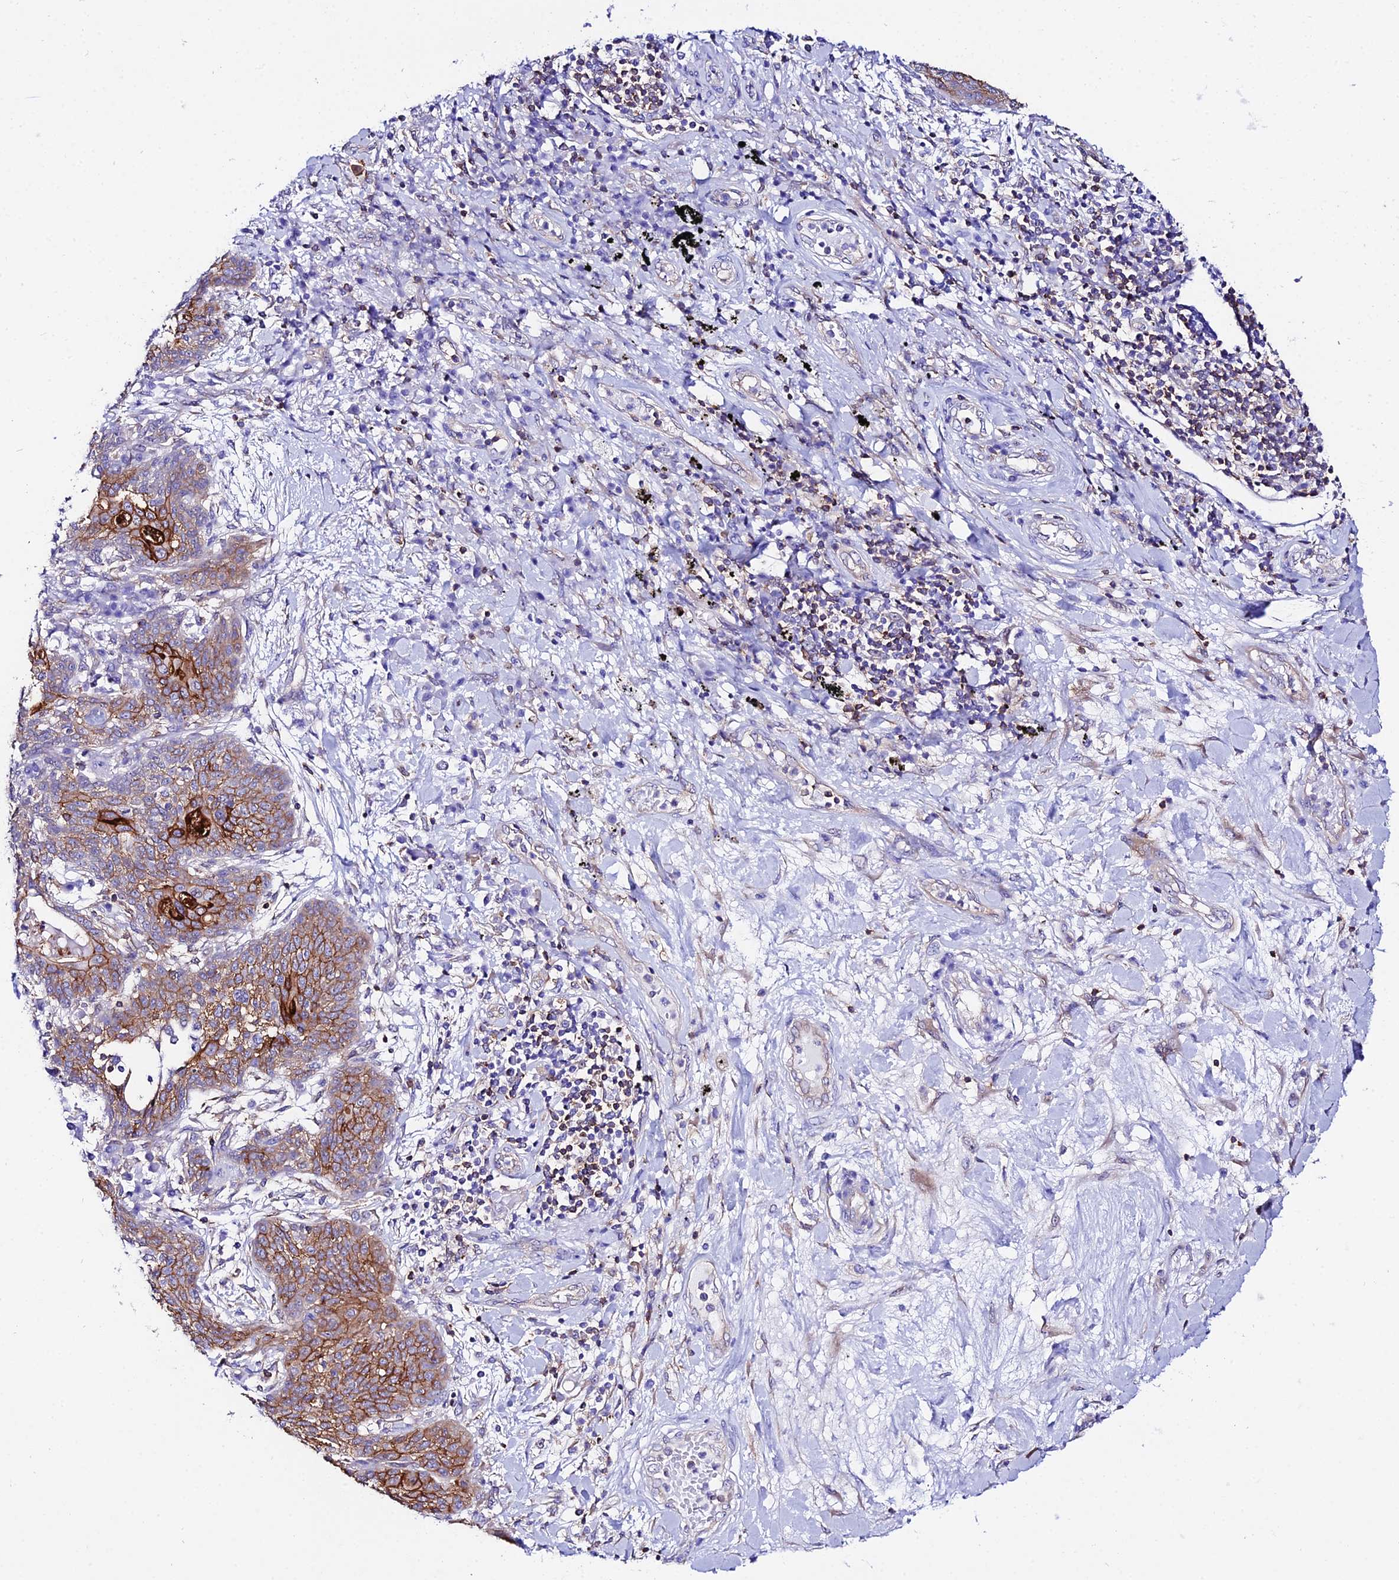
{"staining": {"intensity": "moderate", "quantity": "25%-75%", "location": "cytoplasmic/membranous"}, "tissue": "lung cancer", "cell_type": "Tumor cells", "image_type": "cancer", "snomed": [{"axis": "morphology", "description": "Squamous cell carcinoma, NOS"}, {"axis": "topography", "description": "Lung"}], "caption": "A histopathology image of squamous cell carcinoma (lung) stained for a protein shows moderate cytoplasmic/membranous brown staining in tumor cells.", "gene": "S100A16", "patient": {"sex": "female", "age": 70}}